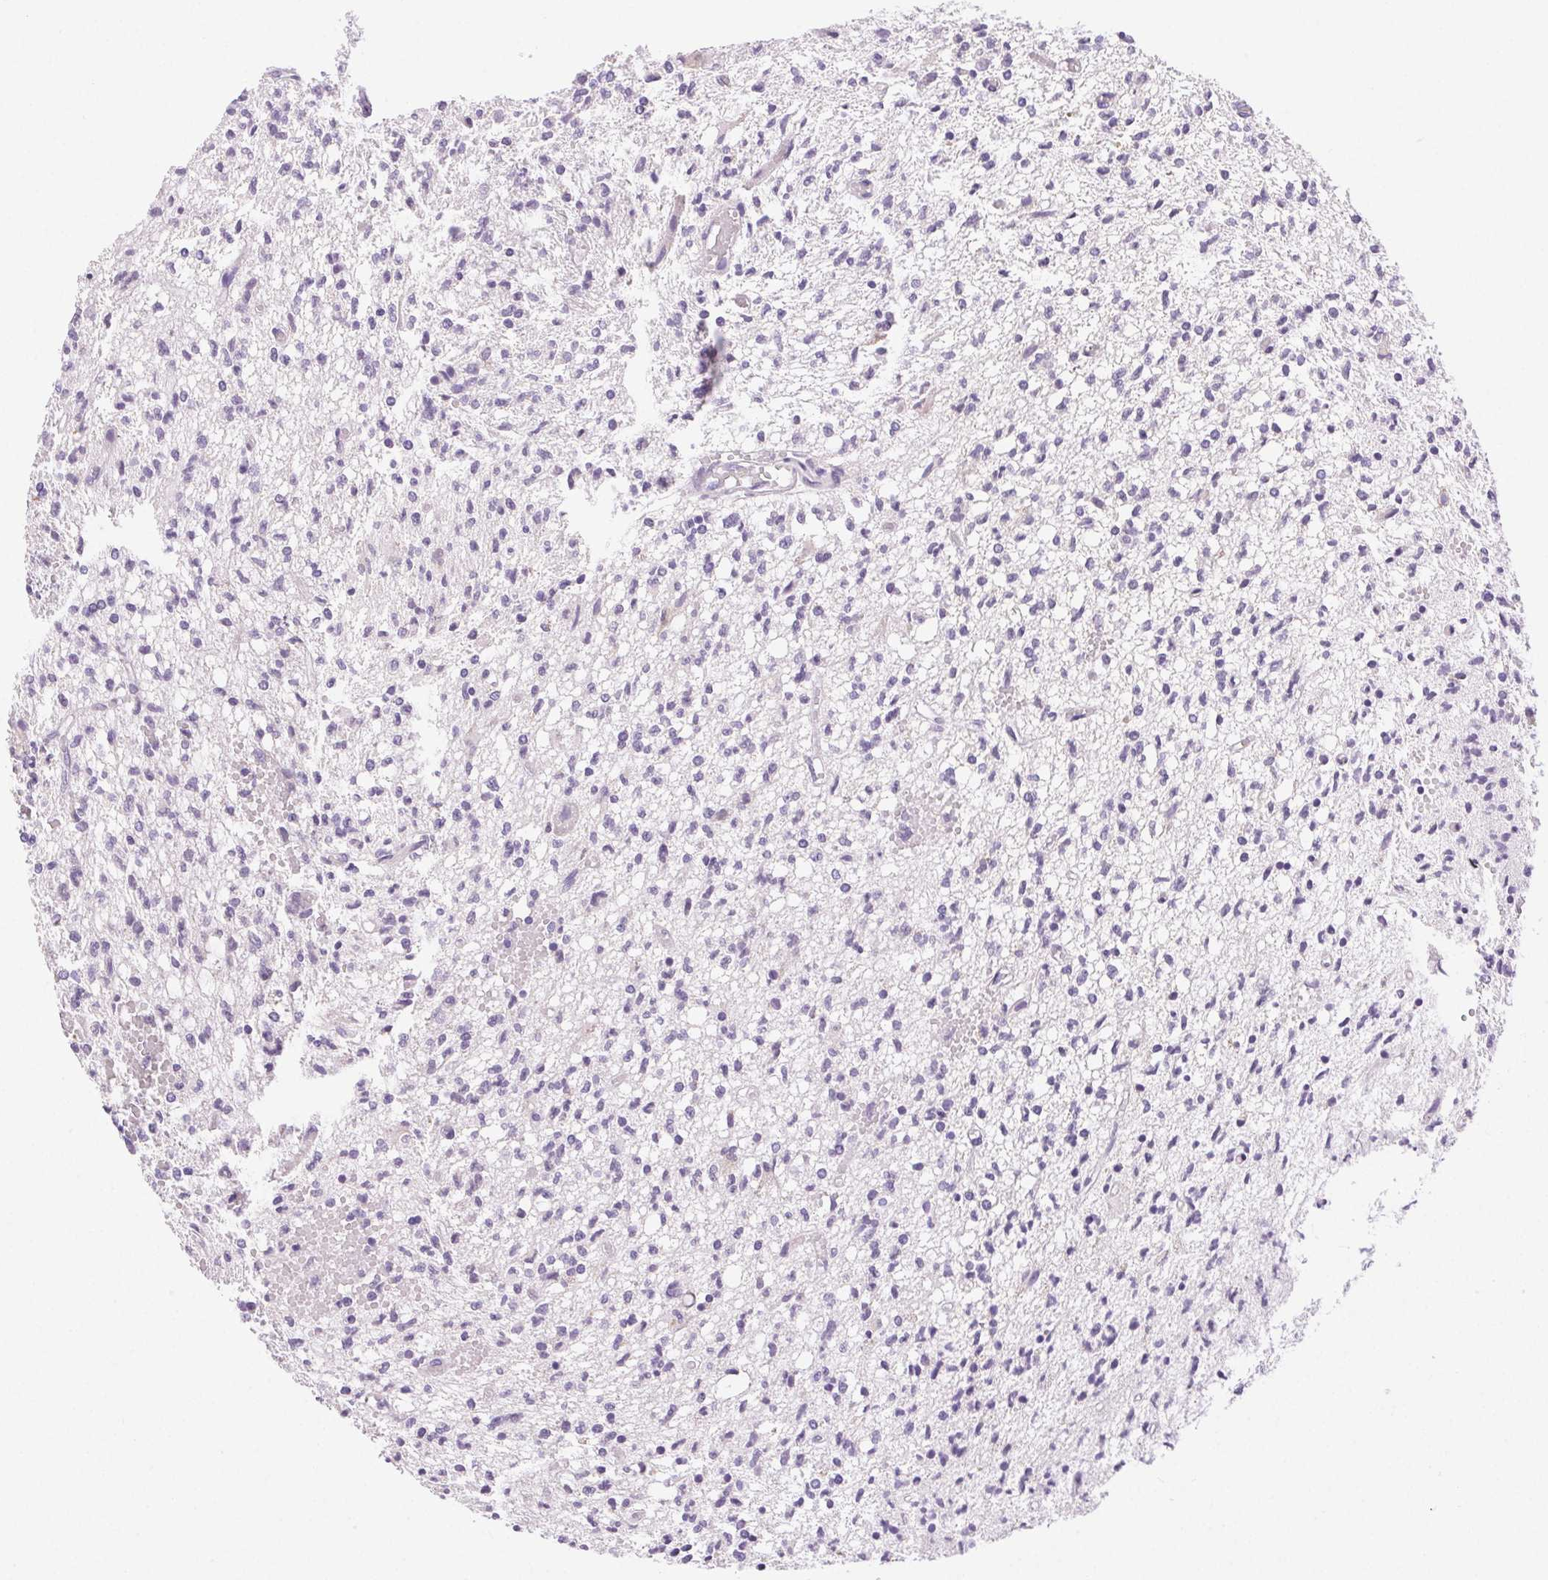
{"staining": {"intensity": "negative", "quantity": "none", "location": "none"}, "tissue": "glioma", "cell_type": "Tumor cells", "image_type": "cancer", "snomed": [{"axis": "morphology", "description": "Glioma, malignant, Low grade"}, {"axis": "topography", "description": "Brain"}], "caption": "Tumor cells show no significant protein expression in low-grade glioma (malignant). (IHC, brightfield microscopy, high magnification).", "gene": "ARHGAP11B", "patient": {"sex": "male", "age": 64}}